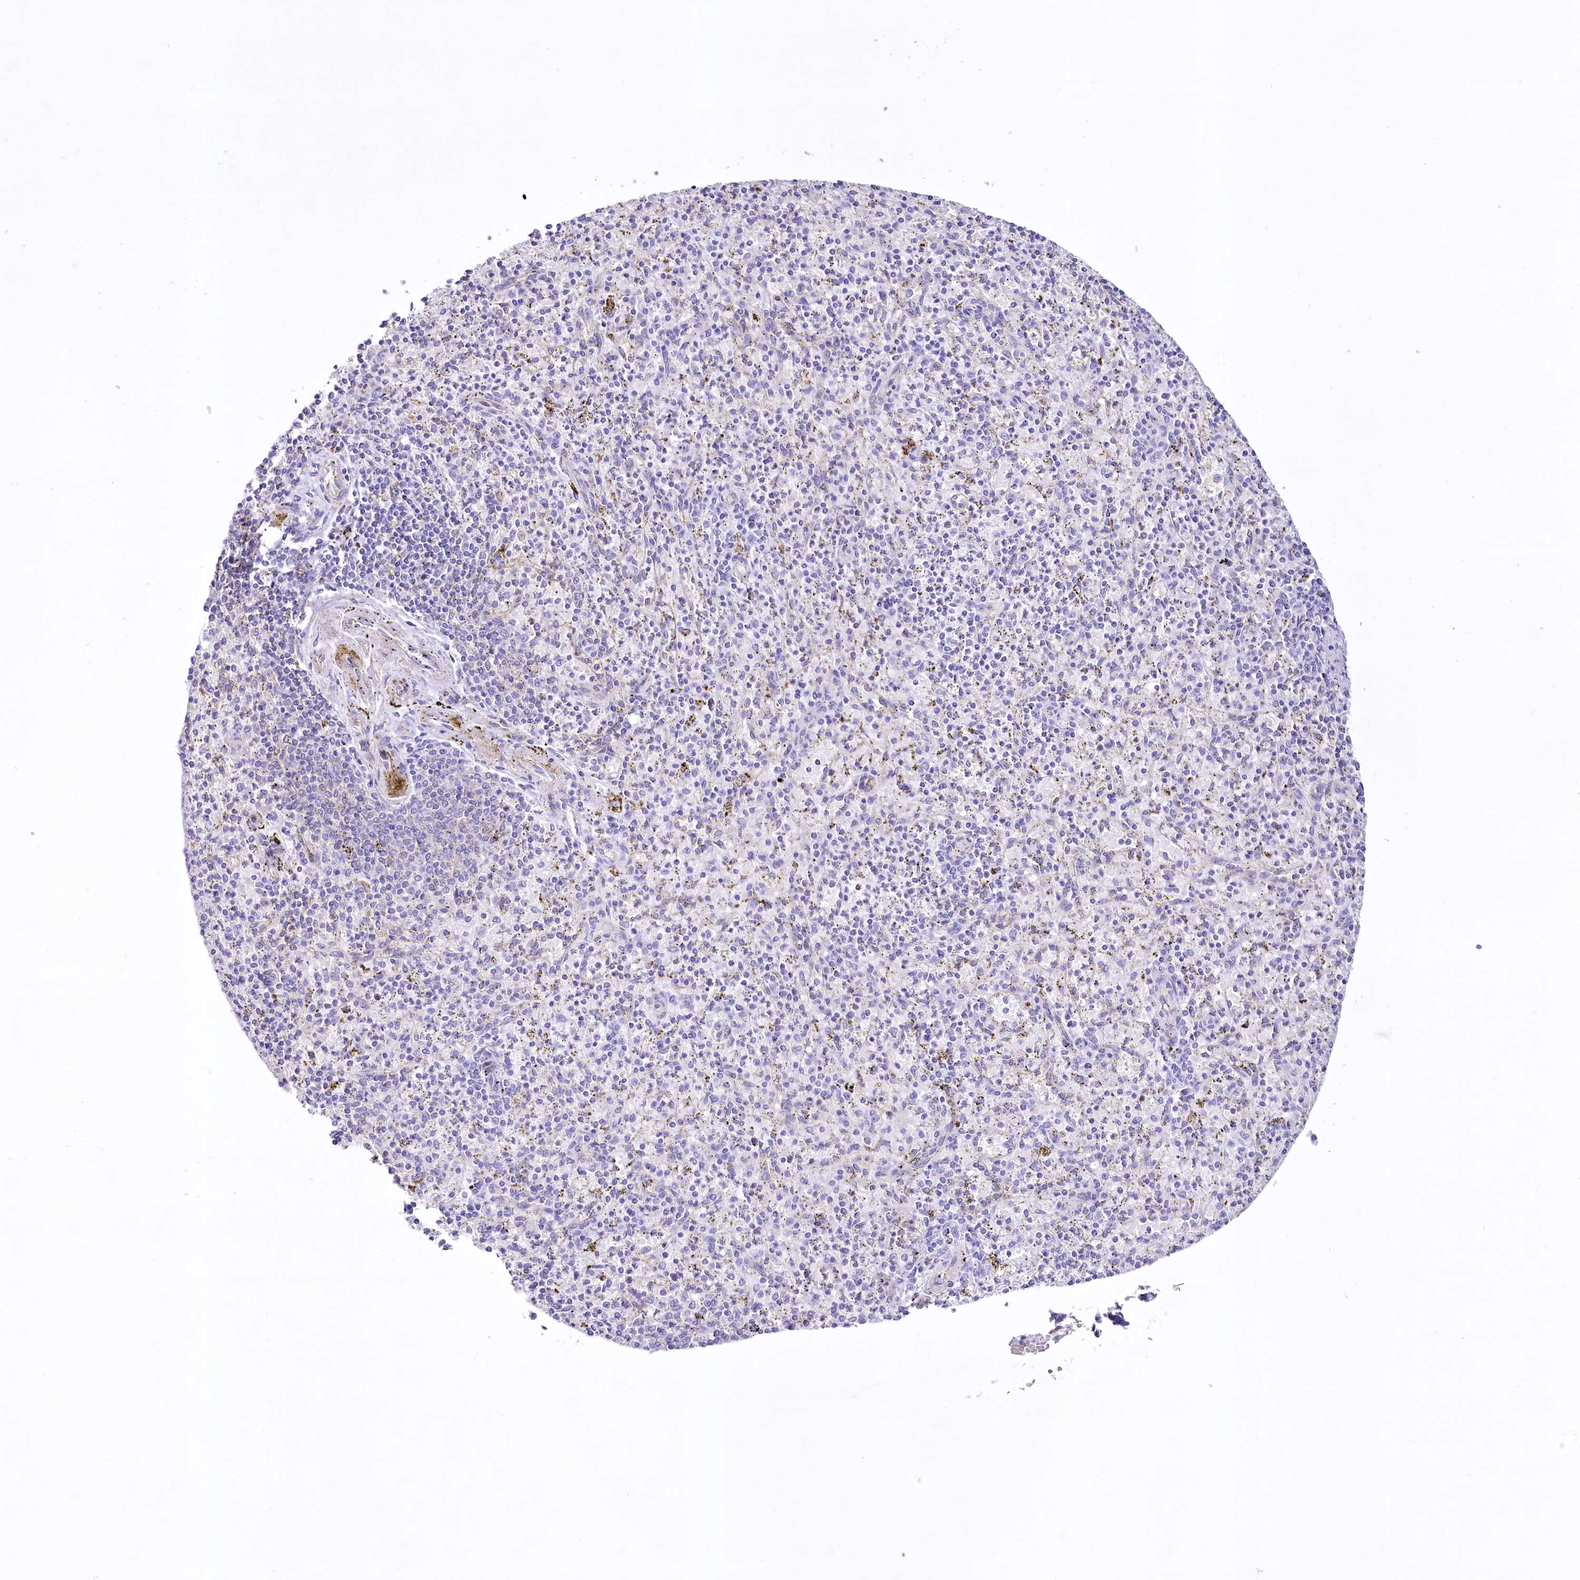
{"staining": {"intensity": "negative", "quantity": "none", "location": "none"}, "tissue": "spleen", "cell_type": "Cells in red pulp", "image_type": "normal", "snomed": [{"axis": "morphology", "description": "Normal tissue, NOS"}, {"axis": "topography", "description": "Spleen"}], "caption": "Immunohistochemistry micrograph of benign spleen: spleen stained with DAB exhibits no significant protein staining in cells in red pulp.", "gene": "LRRC34", "patient": {"sex": "male", "age": 72}}